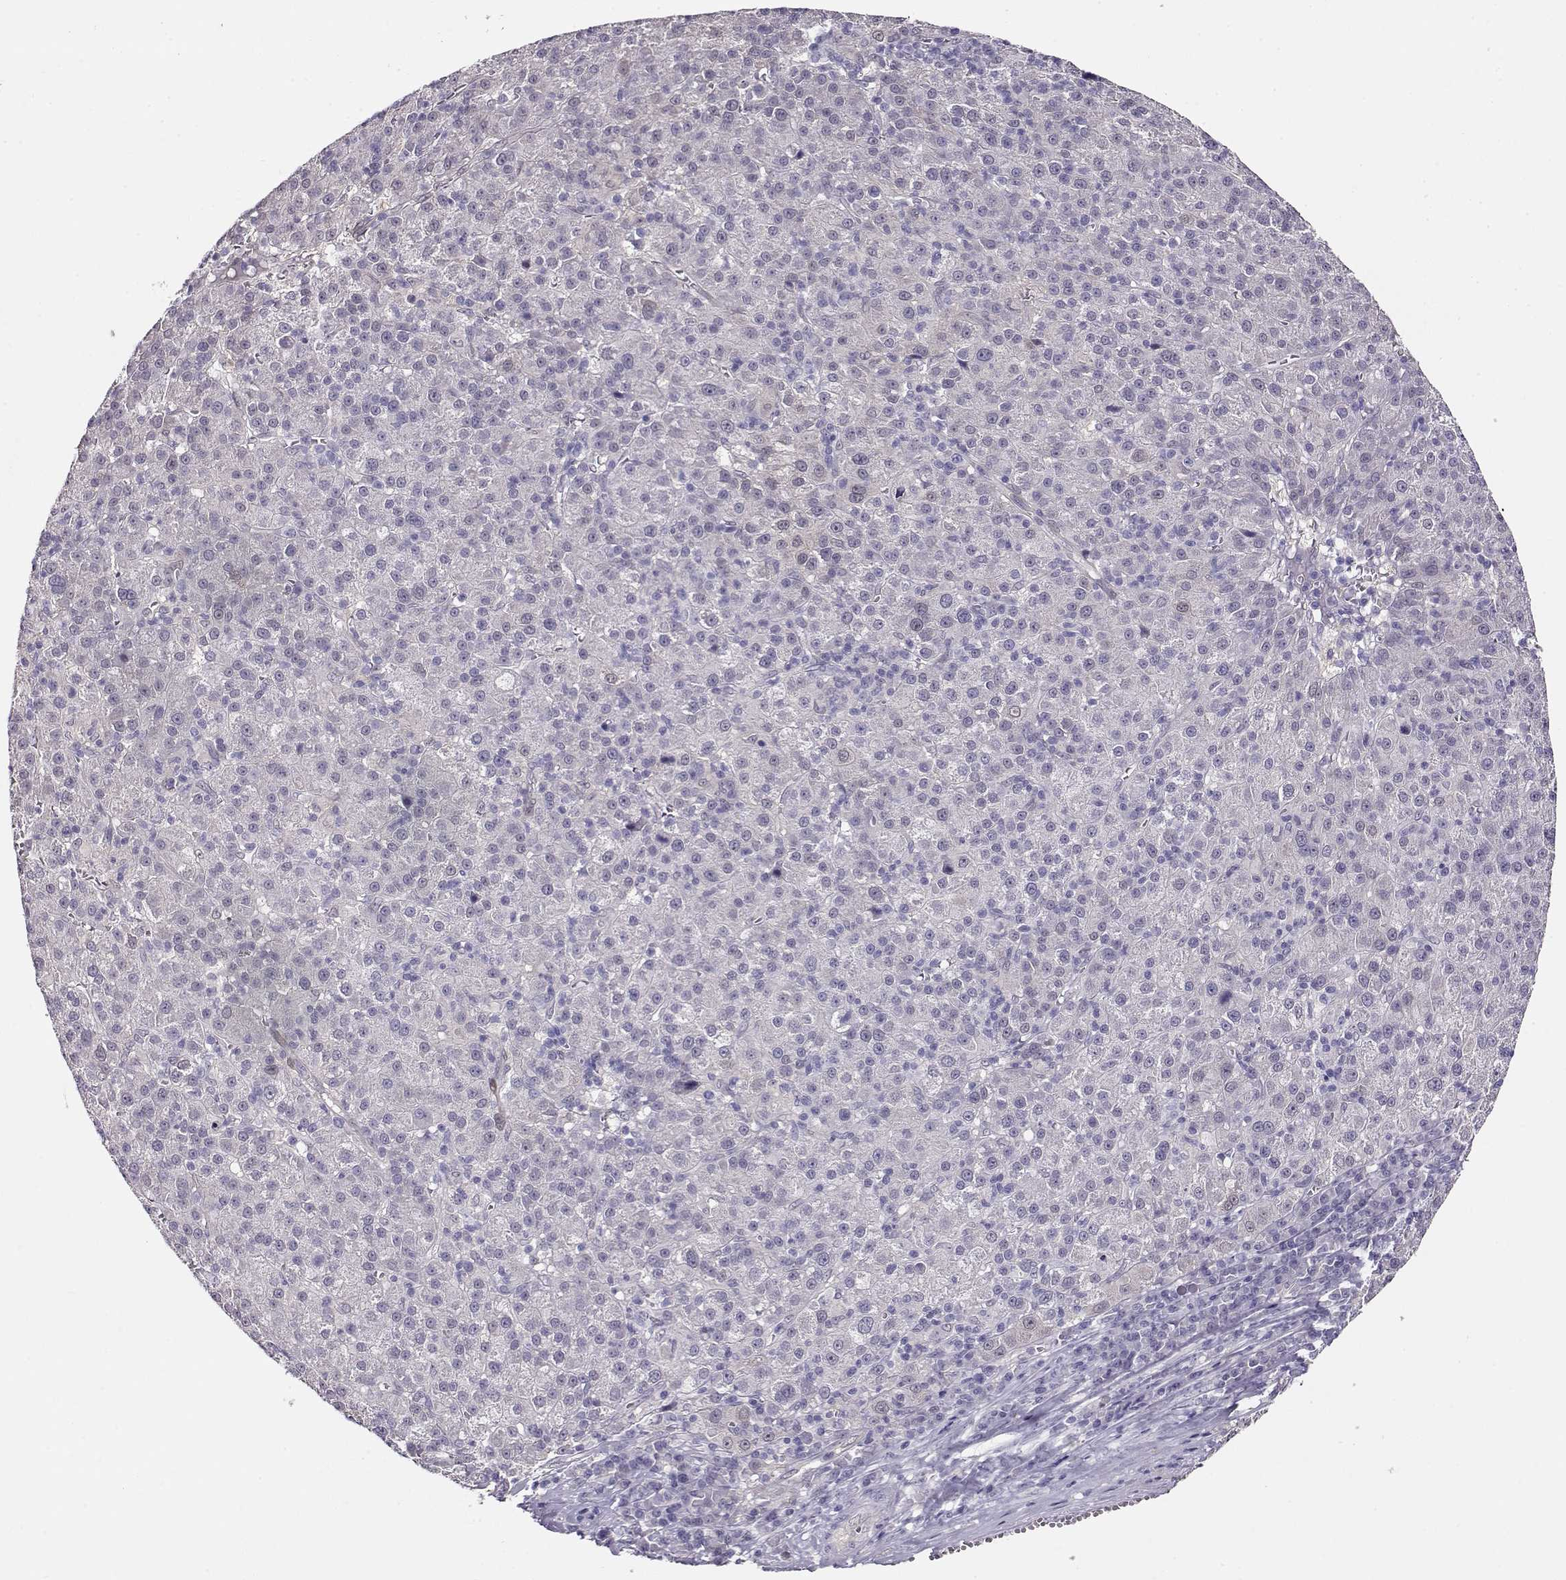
{"staining": {"intensity": "negative", "quantity": "none", "location": "none"}, "tissue": "liver cancer", "cell_type": "Tumor cells", "image_type": "cancer", "snomed": [{"axis": "morphology", "description": "Carcinoma, Hepatocellular, NOS"}, {"axis": "topography", "description": "Liver"}], "caption": "A high-resolution image shows immunohistochemistry staining of liver cancer (hepatocellular carcinoma), which demonstrates no significant expression in tumor cells.", "gene": "CCR8", "patient": {"sex": "female", "age": 60}}